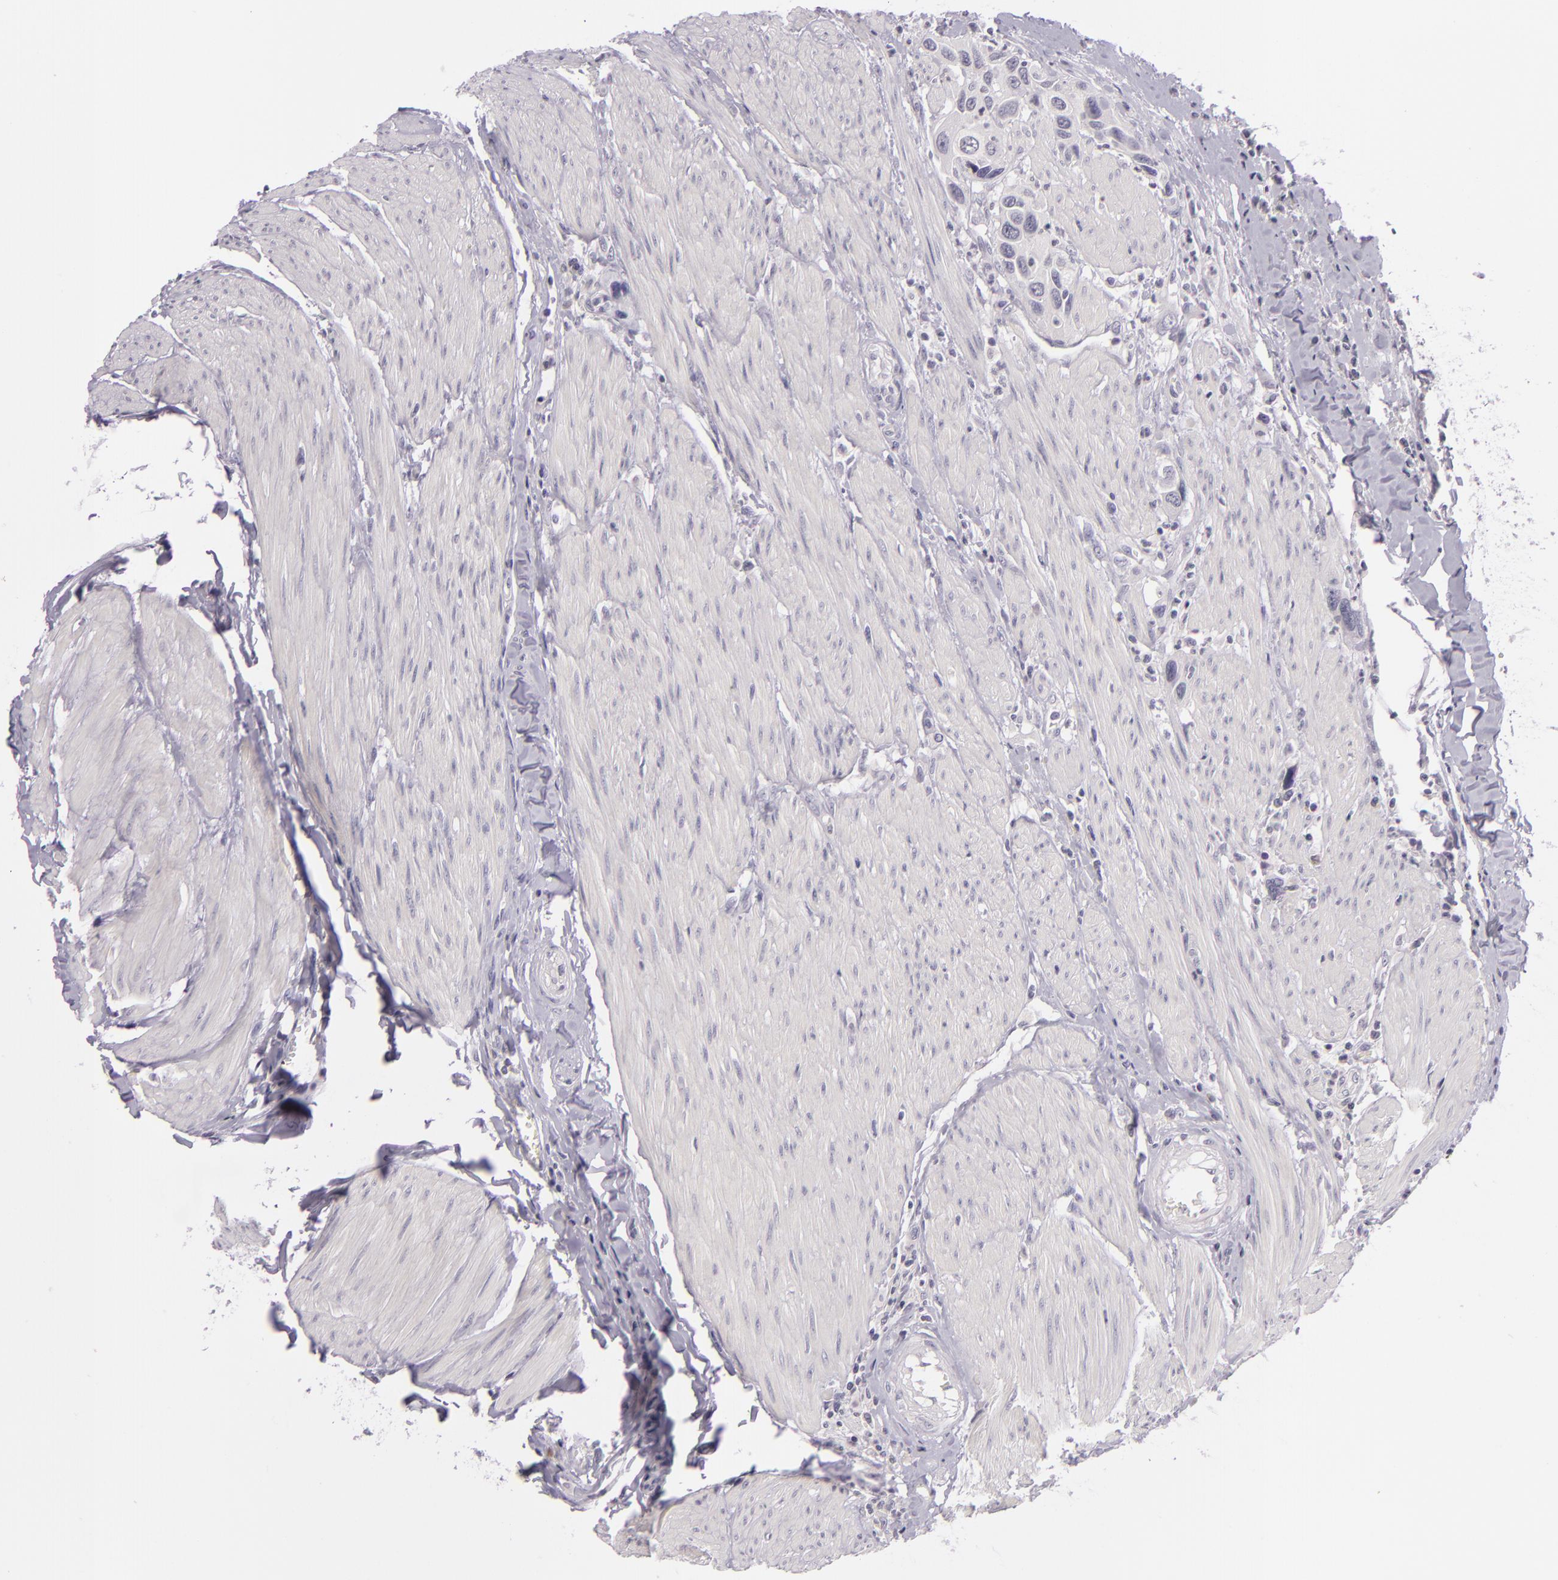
{"staining": {"intensity": "negative", "quantity": "none", "location": "none"}, "tissue": "urothelial cancer", "cell_type": "Tumor cells", "image_type": "cancer", "snomed": [{"axis": "morphology", "description": "Urothelial carcinoma, High grade"}, {"axis": "topography", "description": "Urinary bladder"}], "caption": "Immunohistochemistry (IHC) histopathology image of human urothelial cancer stained for a protein (brown), which shows no positivity in tumor cells.", "gene": "DAG1", "patient": {"sex": "male", "age": 66}}